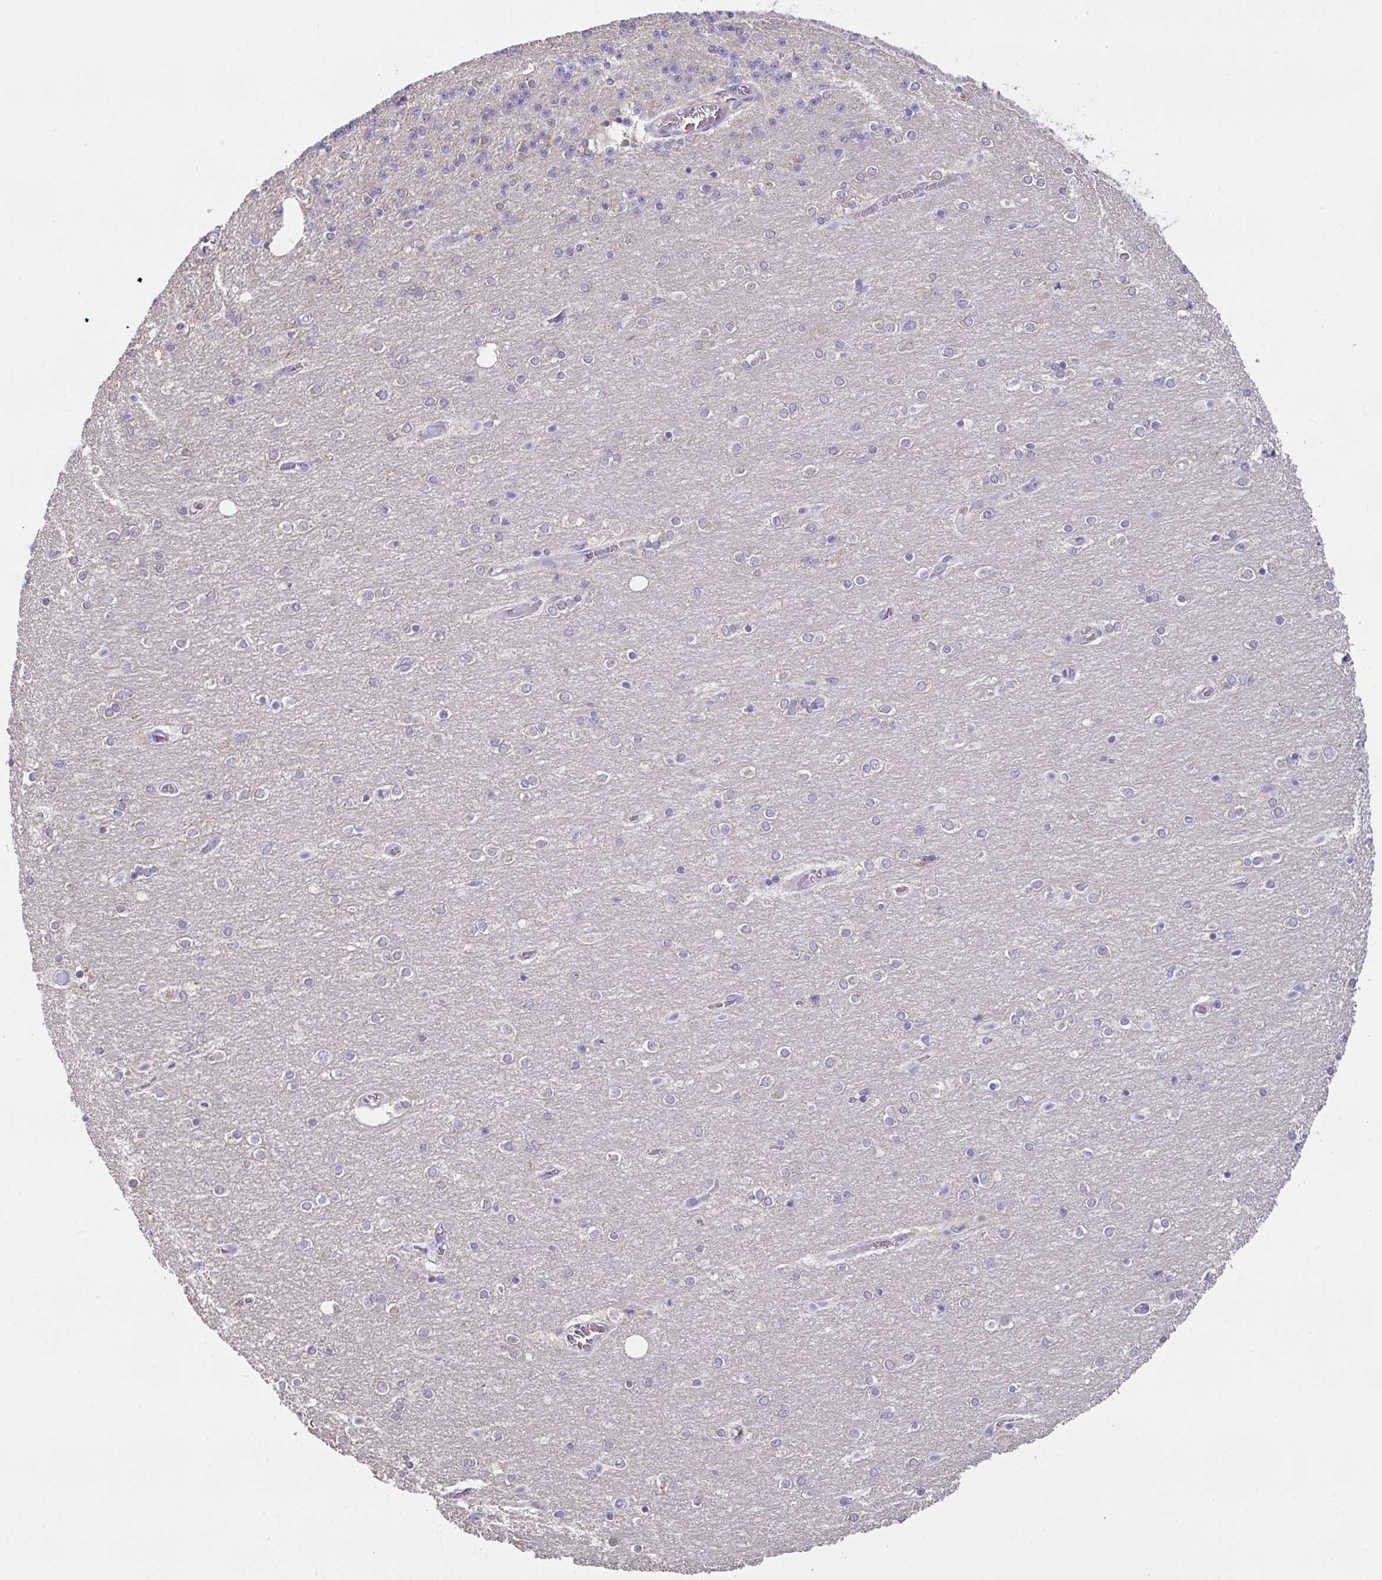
{"staining": {"intensity": "negative", "quantity": "none", "location": "none"}, "tissue": "cerebellum", "cell_type": "Cells in granular layer", "image_type": "normal", "snomed": [{"axis": "morphology", "description": "Normal tissue, NOS"}, {"axis": "topography", "description": "Cerebellum"}], "caption": "This photomicrograph is of unremarkable cerebellum stained with immunohistochemistry to label a protein in brown with the nuclei are counter-stained blue. There is no expression in cells in granular layer.", "gene": "TFAP2C", "patient": {"sex": "female", "age": 54}}